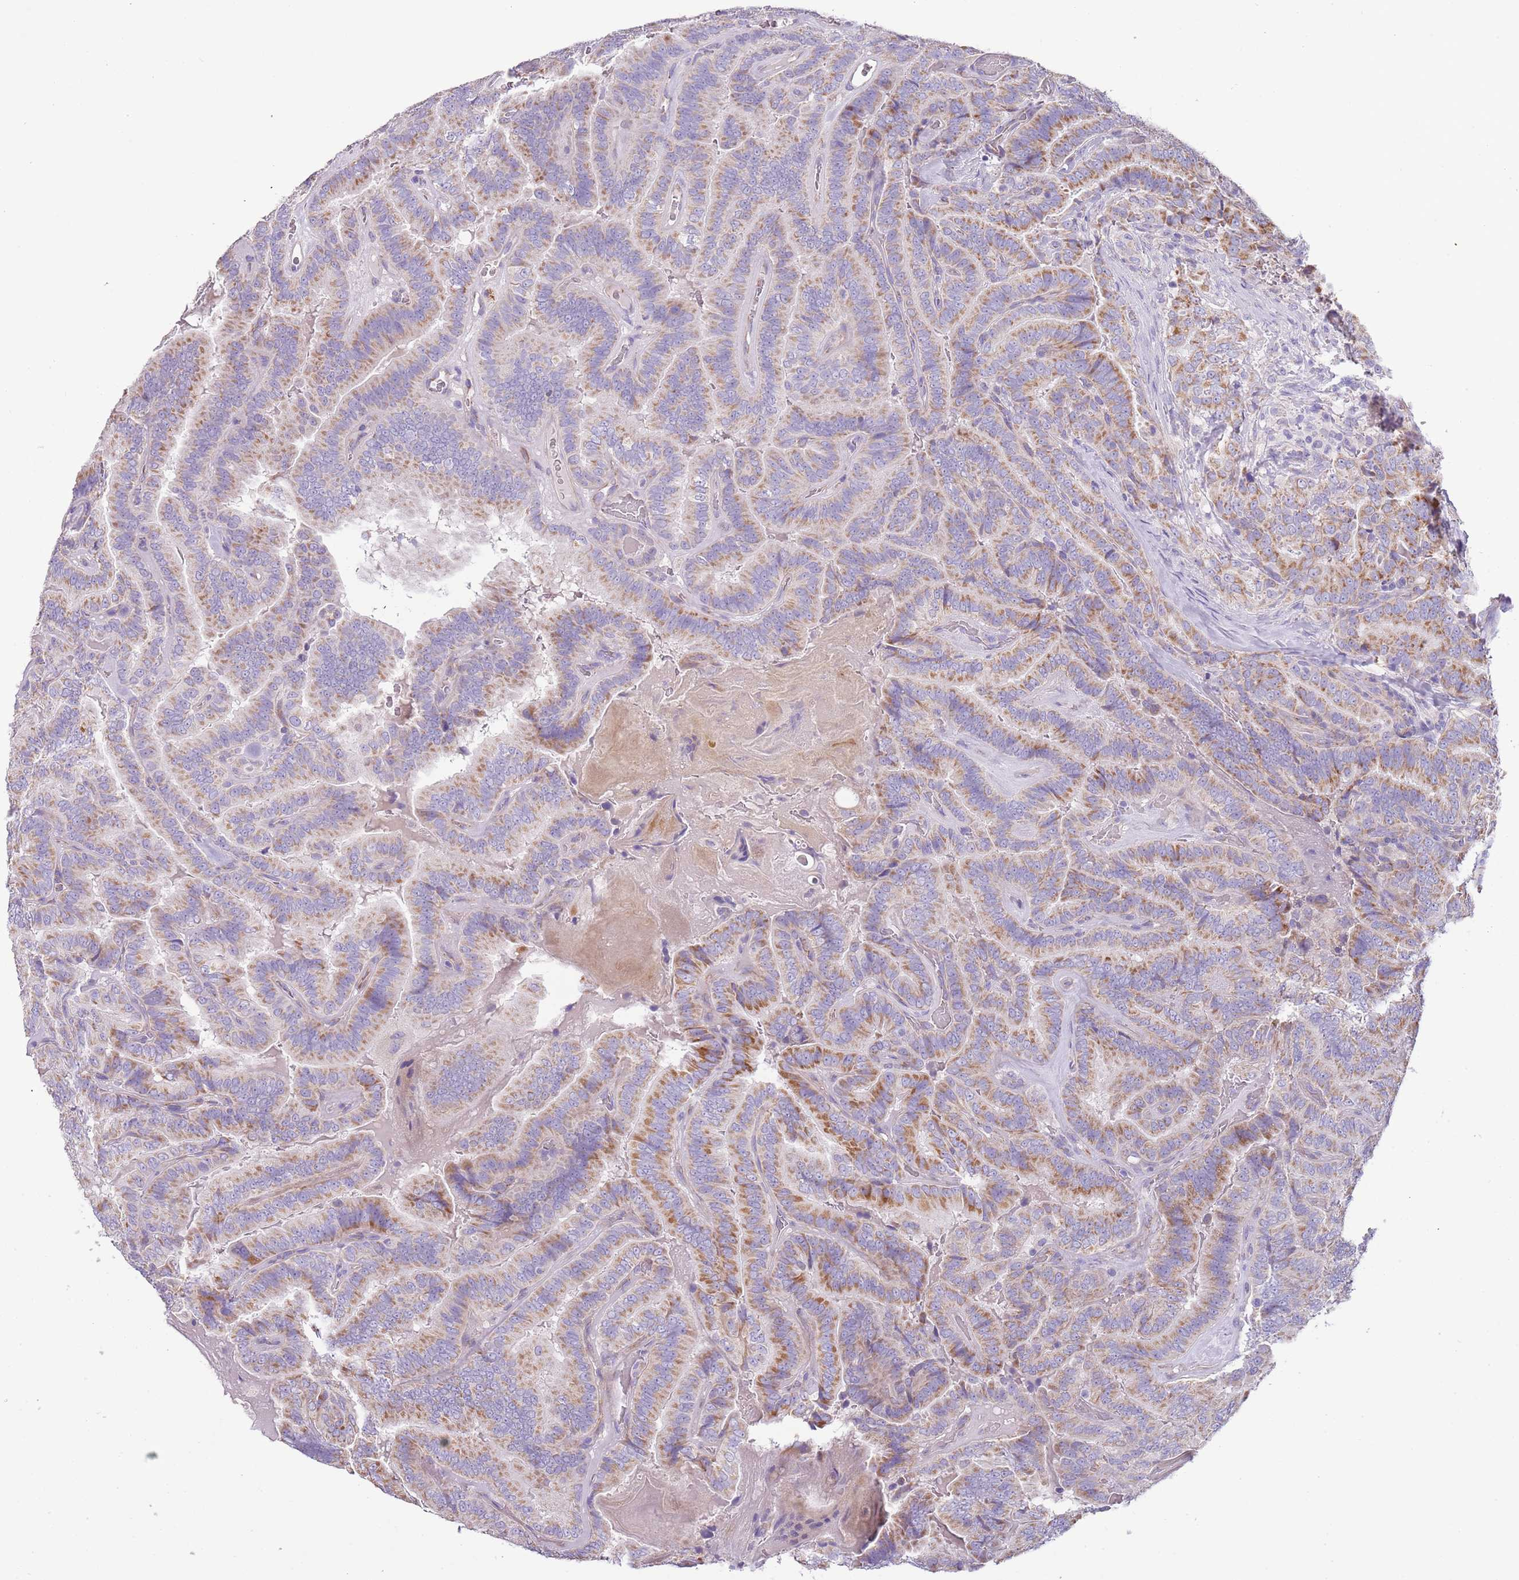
{"staining": {"intensity": "moderate", "quantity": ">75%", "location": "cytoplasmic/membranous"}, "tissue": "thyroid cancer", "cell_type": "Tumor cells", "image_type": "cancer", "snomed": [{"axis": "morphology", "description": "Papillary adenocarcinoma, NOS"}, {"axis": "topography", "description": "Thyroid gland"}], "caption": "Tumor cells reveal moderate cytoplasmic/membranous staining in about >75% of cells in thyroid cancer (papillary adenocarcinoma).", "gene": "RNF222", "patient": {"sex": "male", "age": 61}}